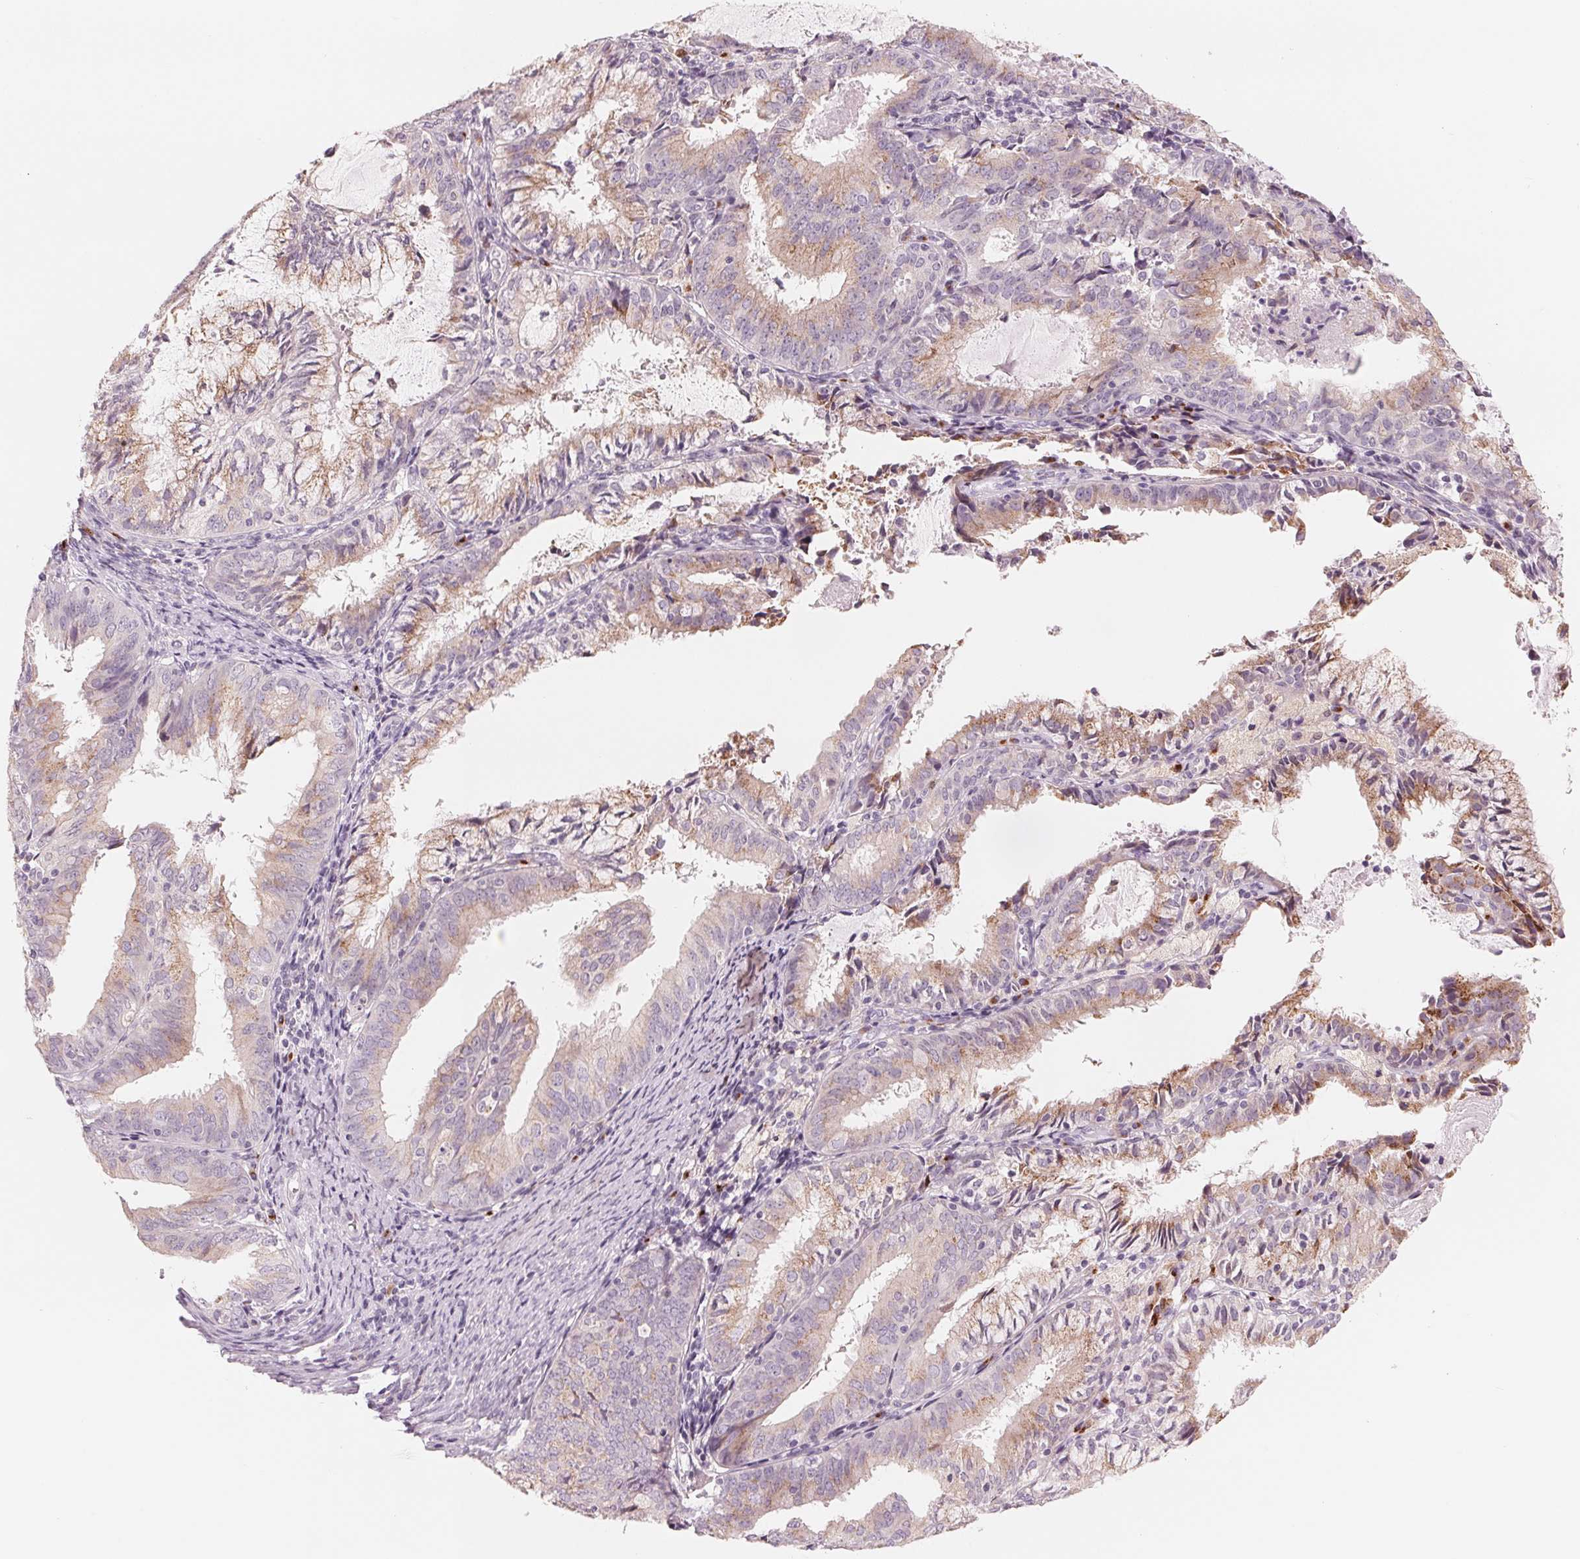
{"staining": {"intensity": "weak", "quantity": "25%-75%", "location": "cytoplasmic/membranous"}, "tissue": "endometrial cancer", "cell_type": "Tumor cells", "image_type": "cancer", "snomed": [{"axis": "morphology", "description": "Adenocarcinoma, NOS"}, {"axis": "topography", "description": "Endometrium"}], "caption": "Tumor cells exhibit low levels of weak cytoplasmic/membranous expression in about 25%-75% of cells in endometrial cancer (adenocarcinoma).", "gene": "IL9R", "patient": {"sex": "female", "age": 57}}